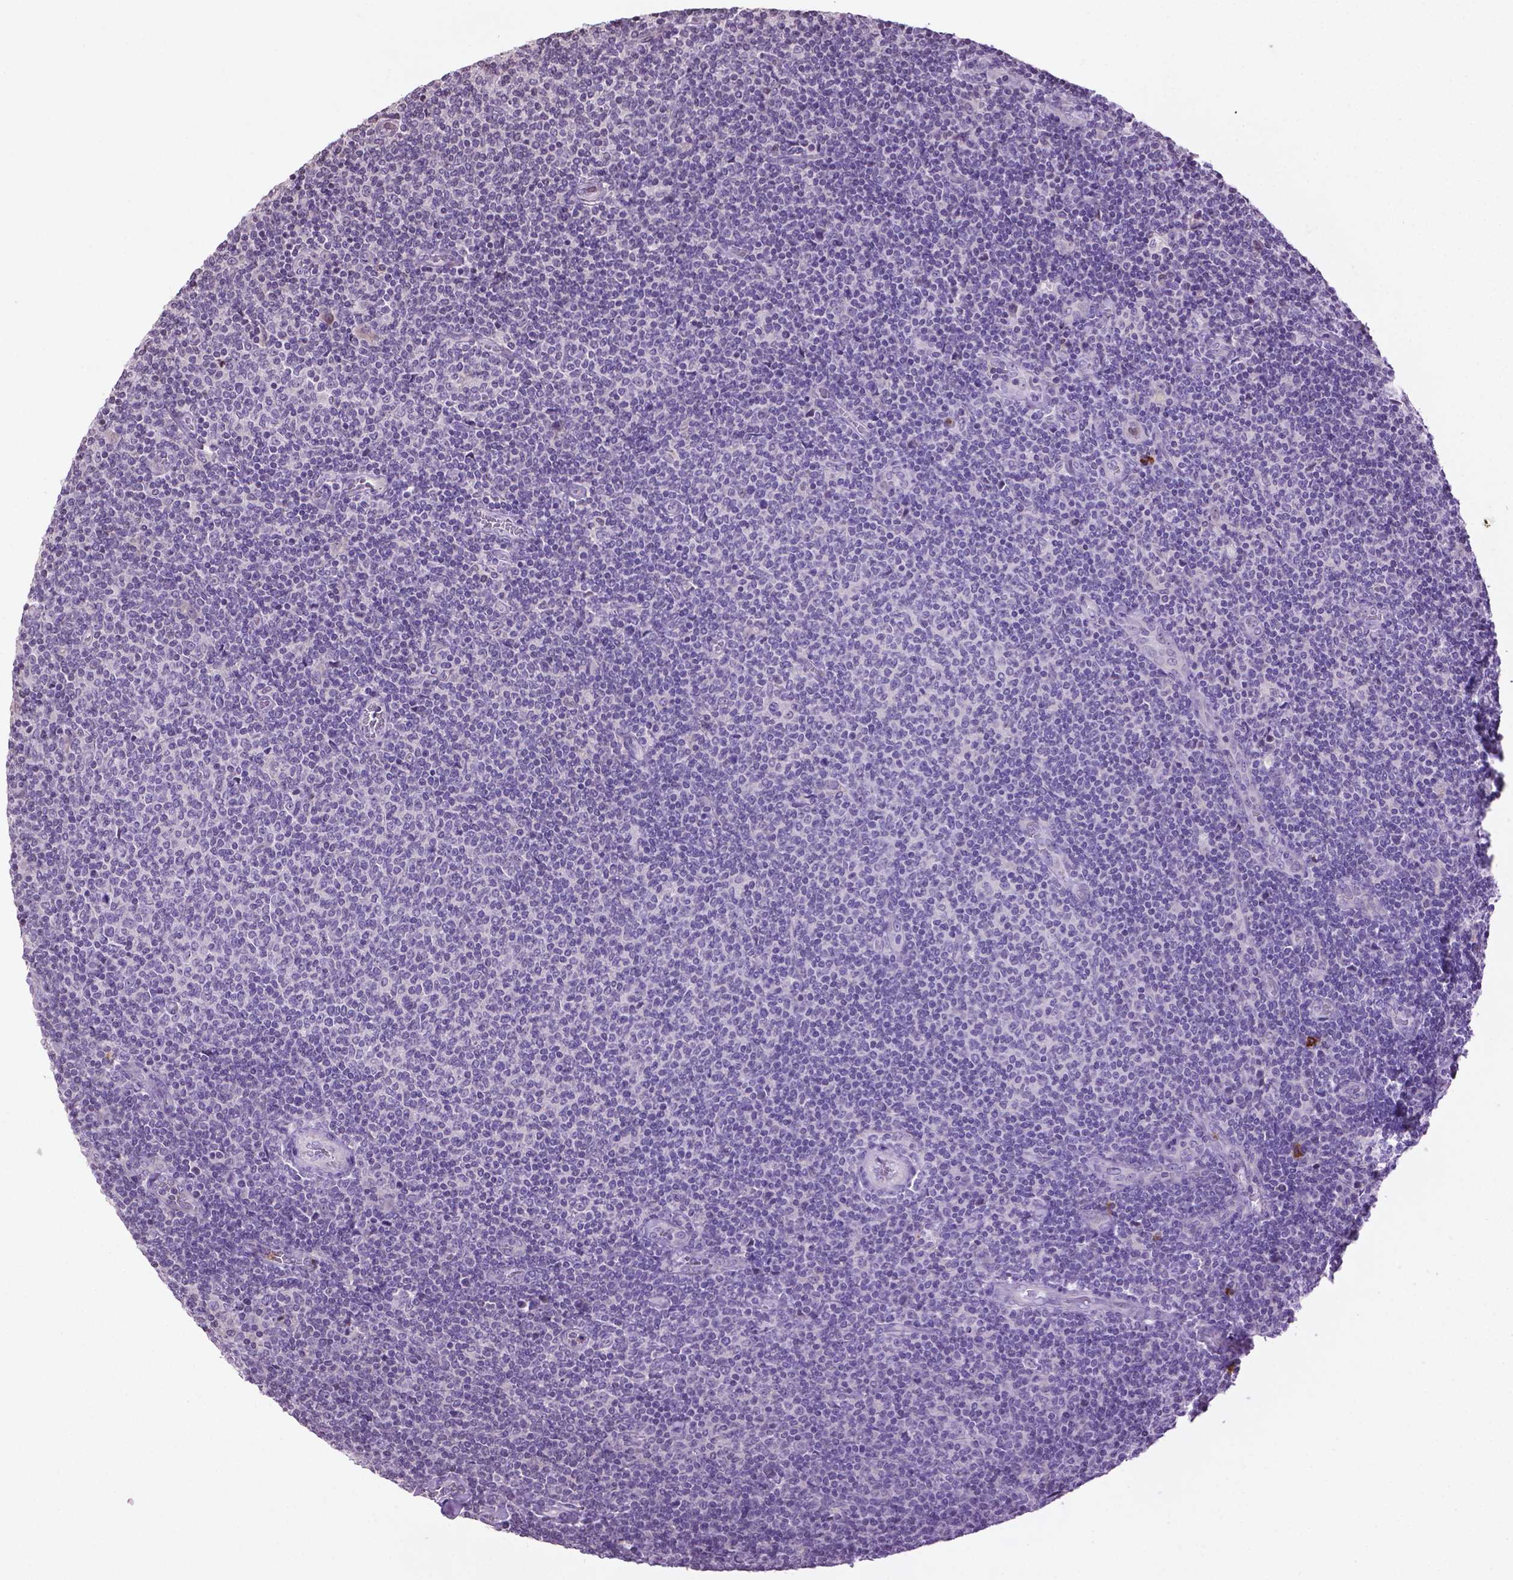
{"staining": {"intensity": "negative", "quantity": "none", "location": "none"}, "tissue": "lymphoma", "cell_type": "Tumor cells", "image_type": "cancer", "snomed": [{"axis": "morphology", "description": "Malignant lymphoma, non-Hodgkin's type, Low grade"}, {"axis": "topography", "description": "Lymph node"}], "caption": "DAB immunohistochemical staining of human lymphoma displays no significant positivity in tumor cells. (Brightfield microscopy of DAB (3,3'-diaminobenzidine) immunohistochemistry (IHC) at high magnification).", "gene": "NTNG2", "patient": {"sex": "male", "age": 52}}